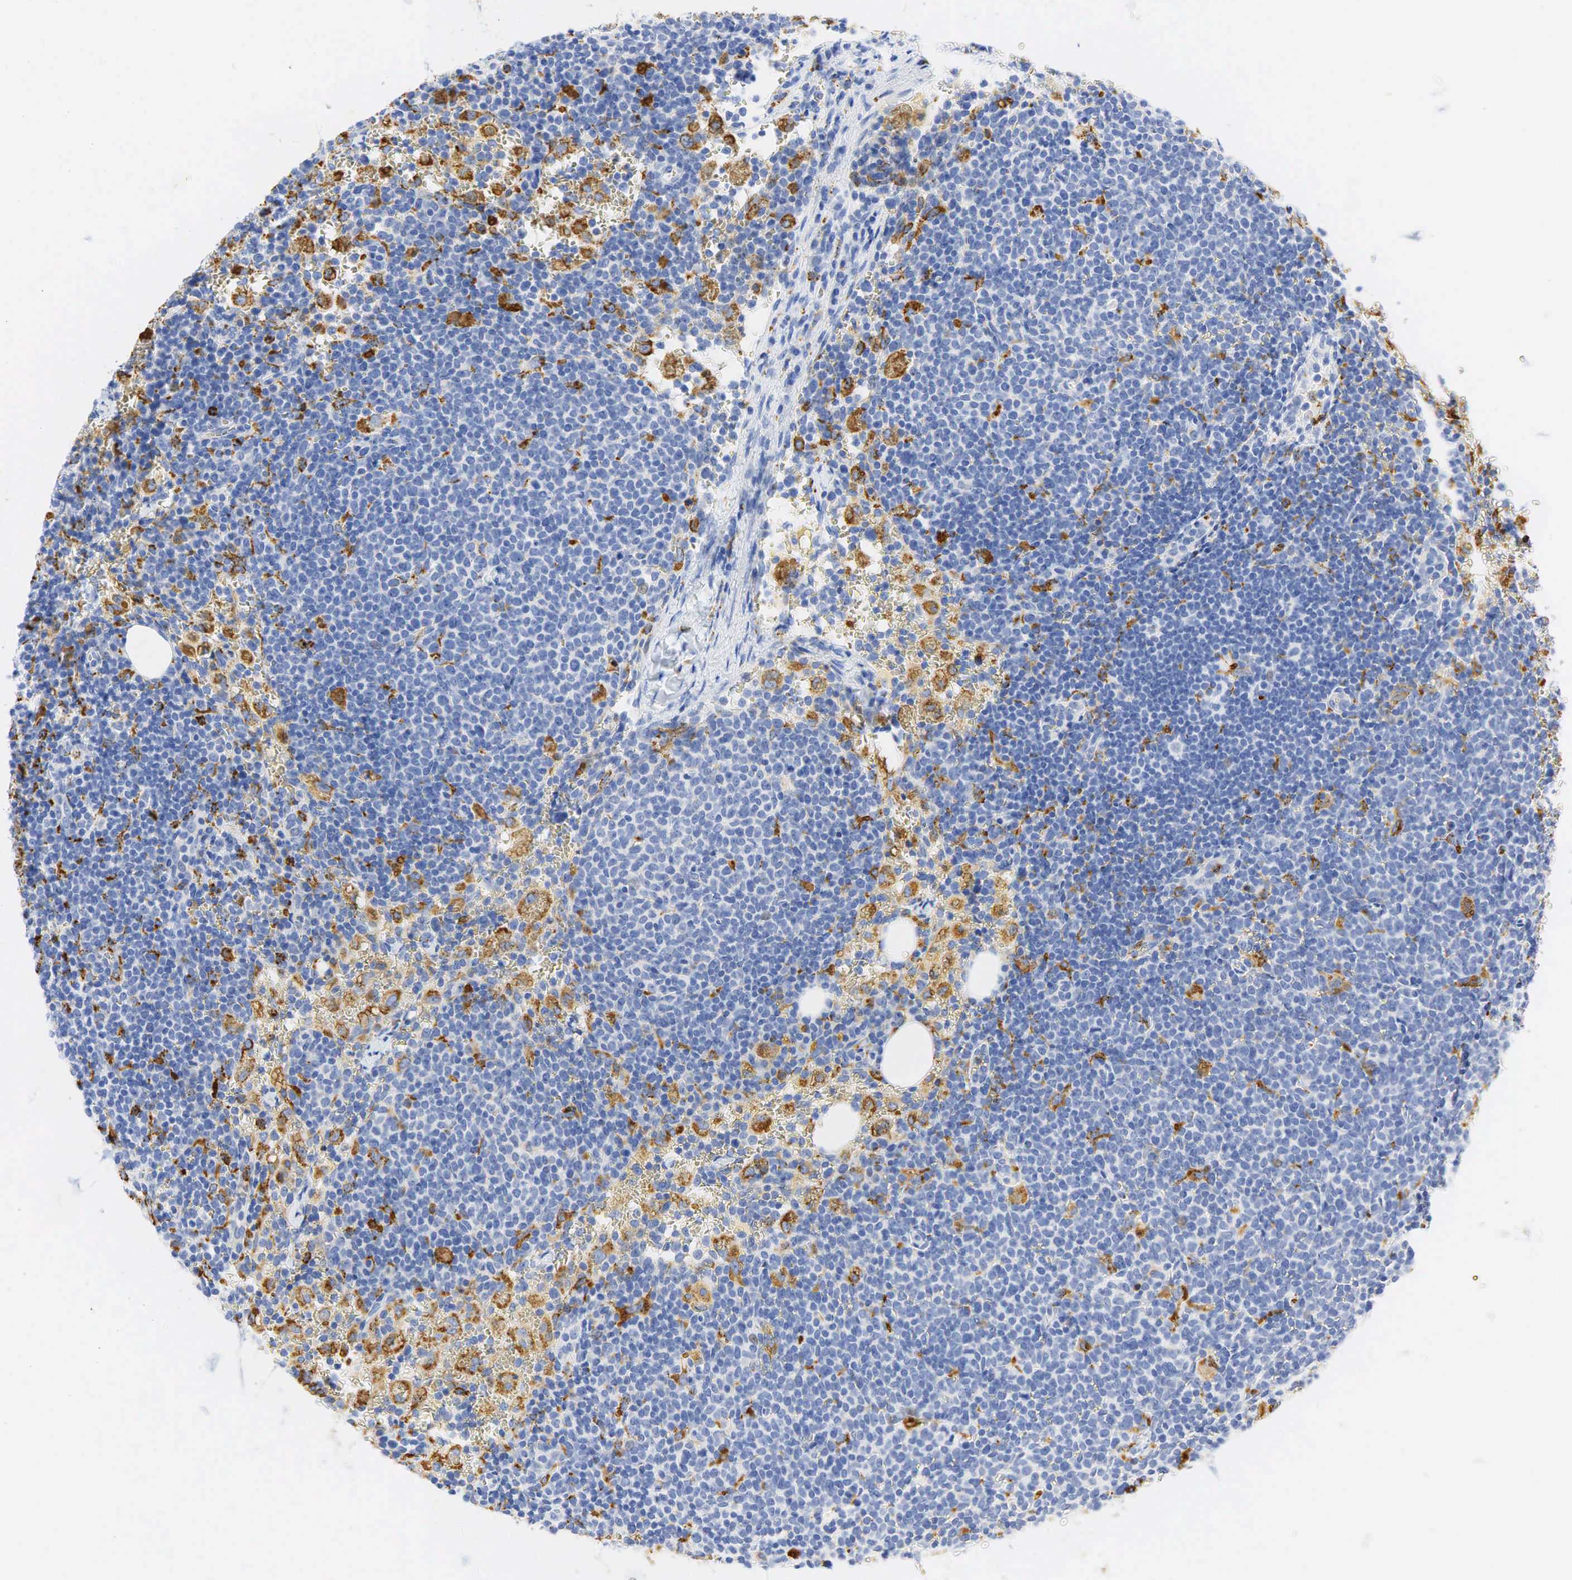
{"staining": {"intensity": "negative", "quantity": "none", "location": "none"}, "tissue": "lymphoma", "cell_type": "Tumor cells", "image_type": "cancer", "snomed": [{"axis": "morphology", "description": "Malignant lymphoma, non-Hodgkin's type, High grade"}, {"axis": "topography", "description": "Lymph node"}], "caption": "This is an immunohistochemistry image of human malignant lymphoma, non-Hodgkin's type (high-grade). There is no positivity in tumor cells.", "gene": "CD68", "patient": {"sex": "female", "age": 76}}